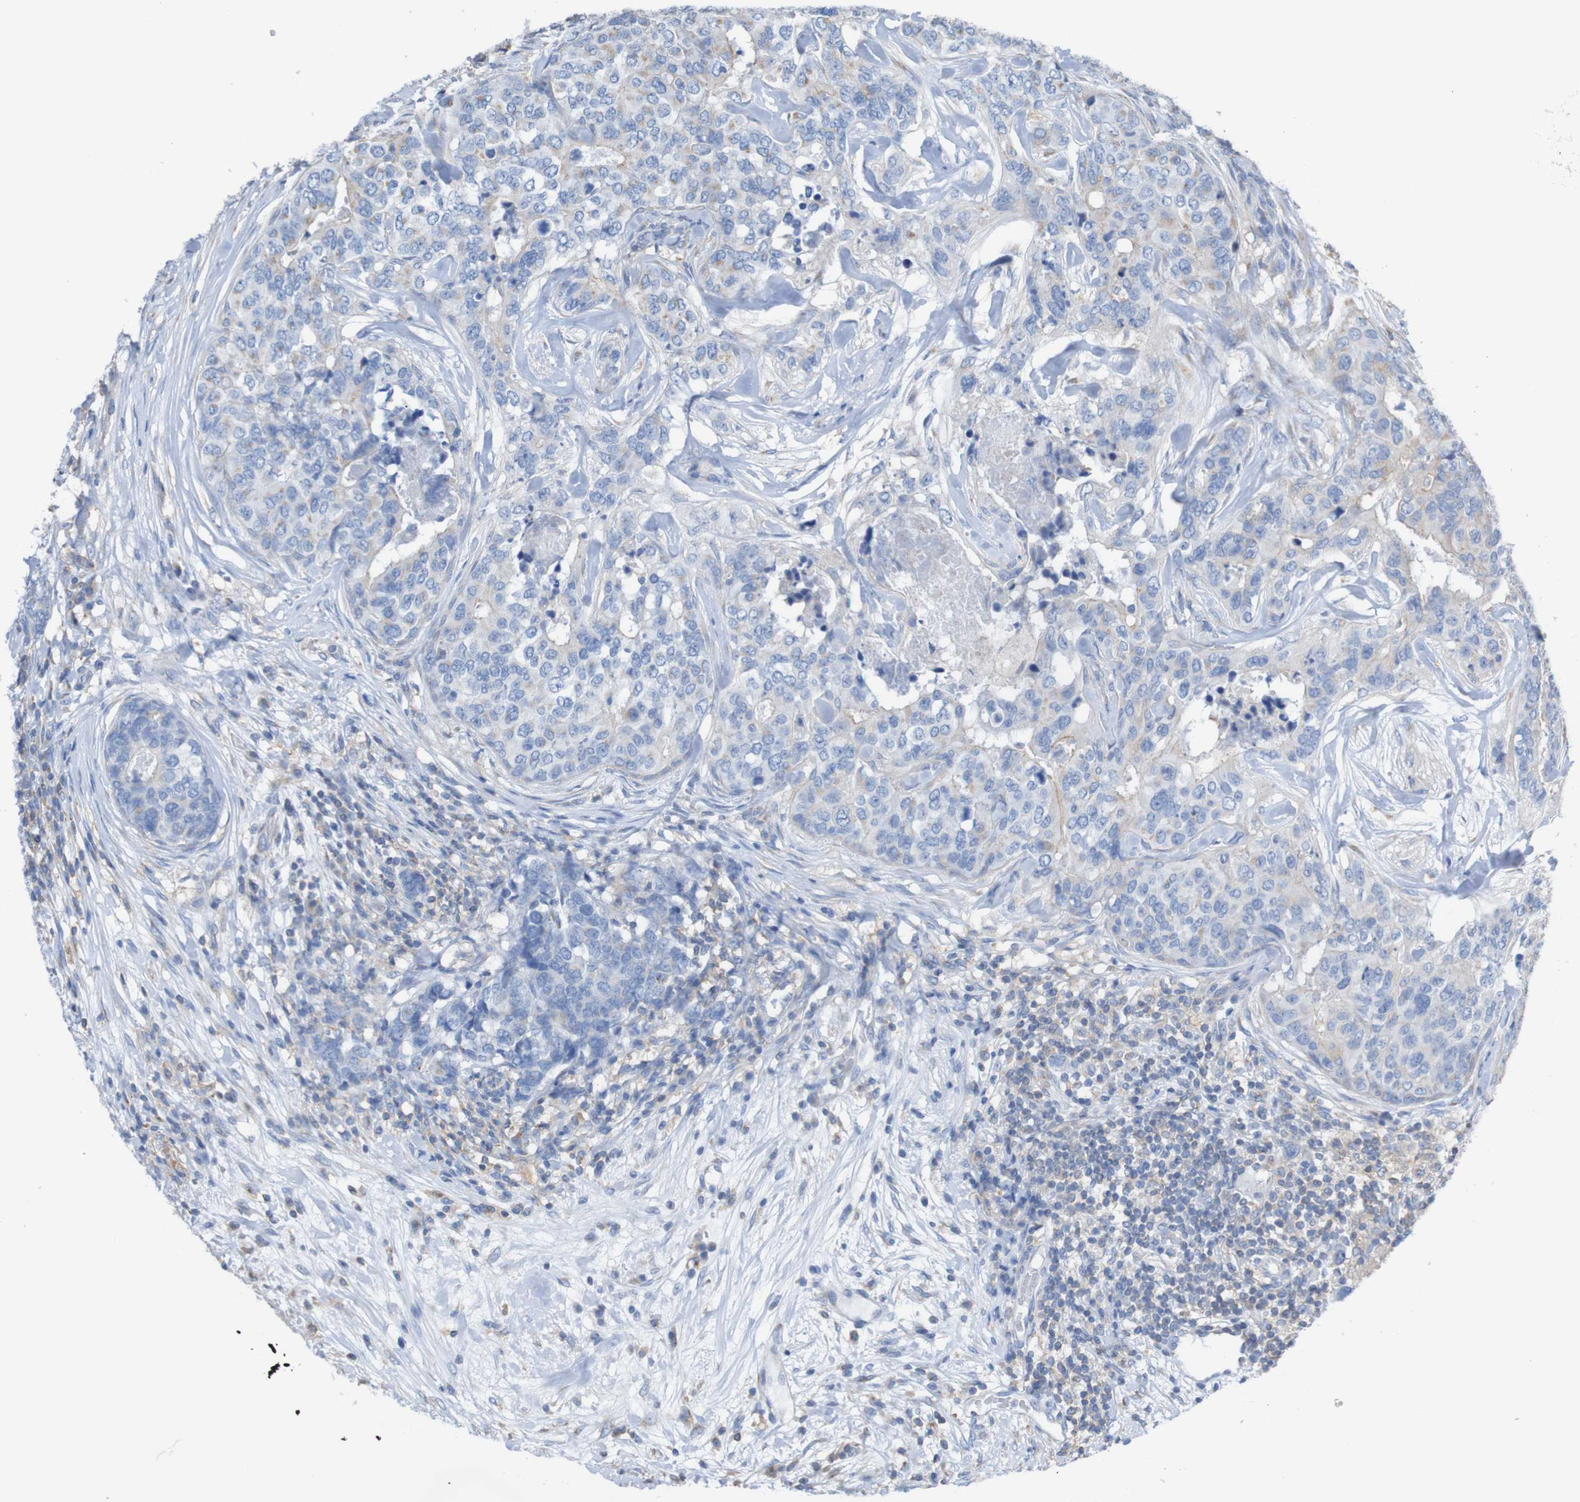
{"staining": {"intensity": "negative", "quantity": "none", "location": "none"}, "tissue": "breast cancer", "cell_type": "Tumor cells", "image_type": "cancer", "snomed": [{"axis": "morphology", "description": "Lobular carcinoma"}, {"axis": "topography", "description": "Breast"}], "caption": "Immunohistochemistry (IHC) image of breast cancer (lobular carcinoma) stained for a protein (brown), which displays no positivity in tumor cells.", "gene": "MINAR1", "patient": {"sex": "female", "age": 59}}